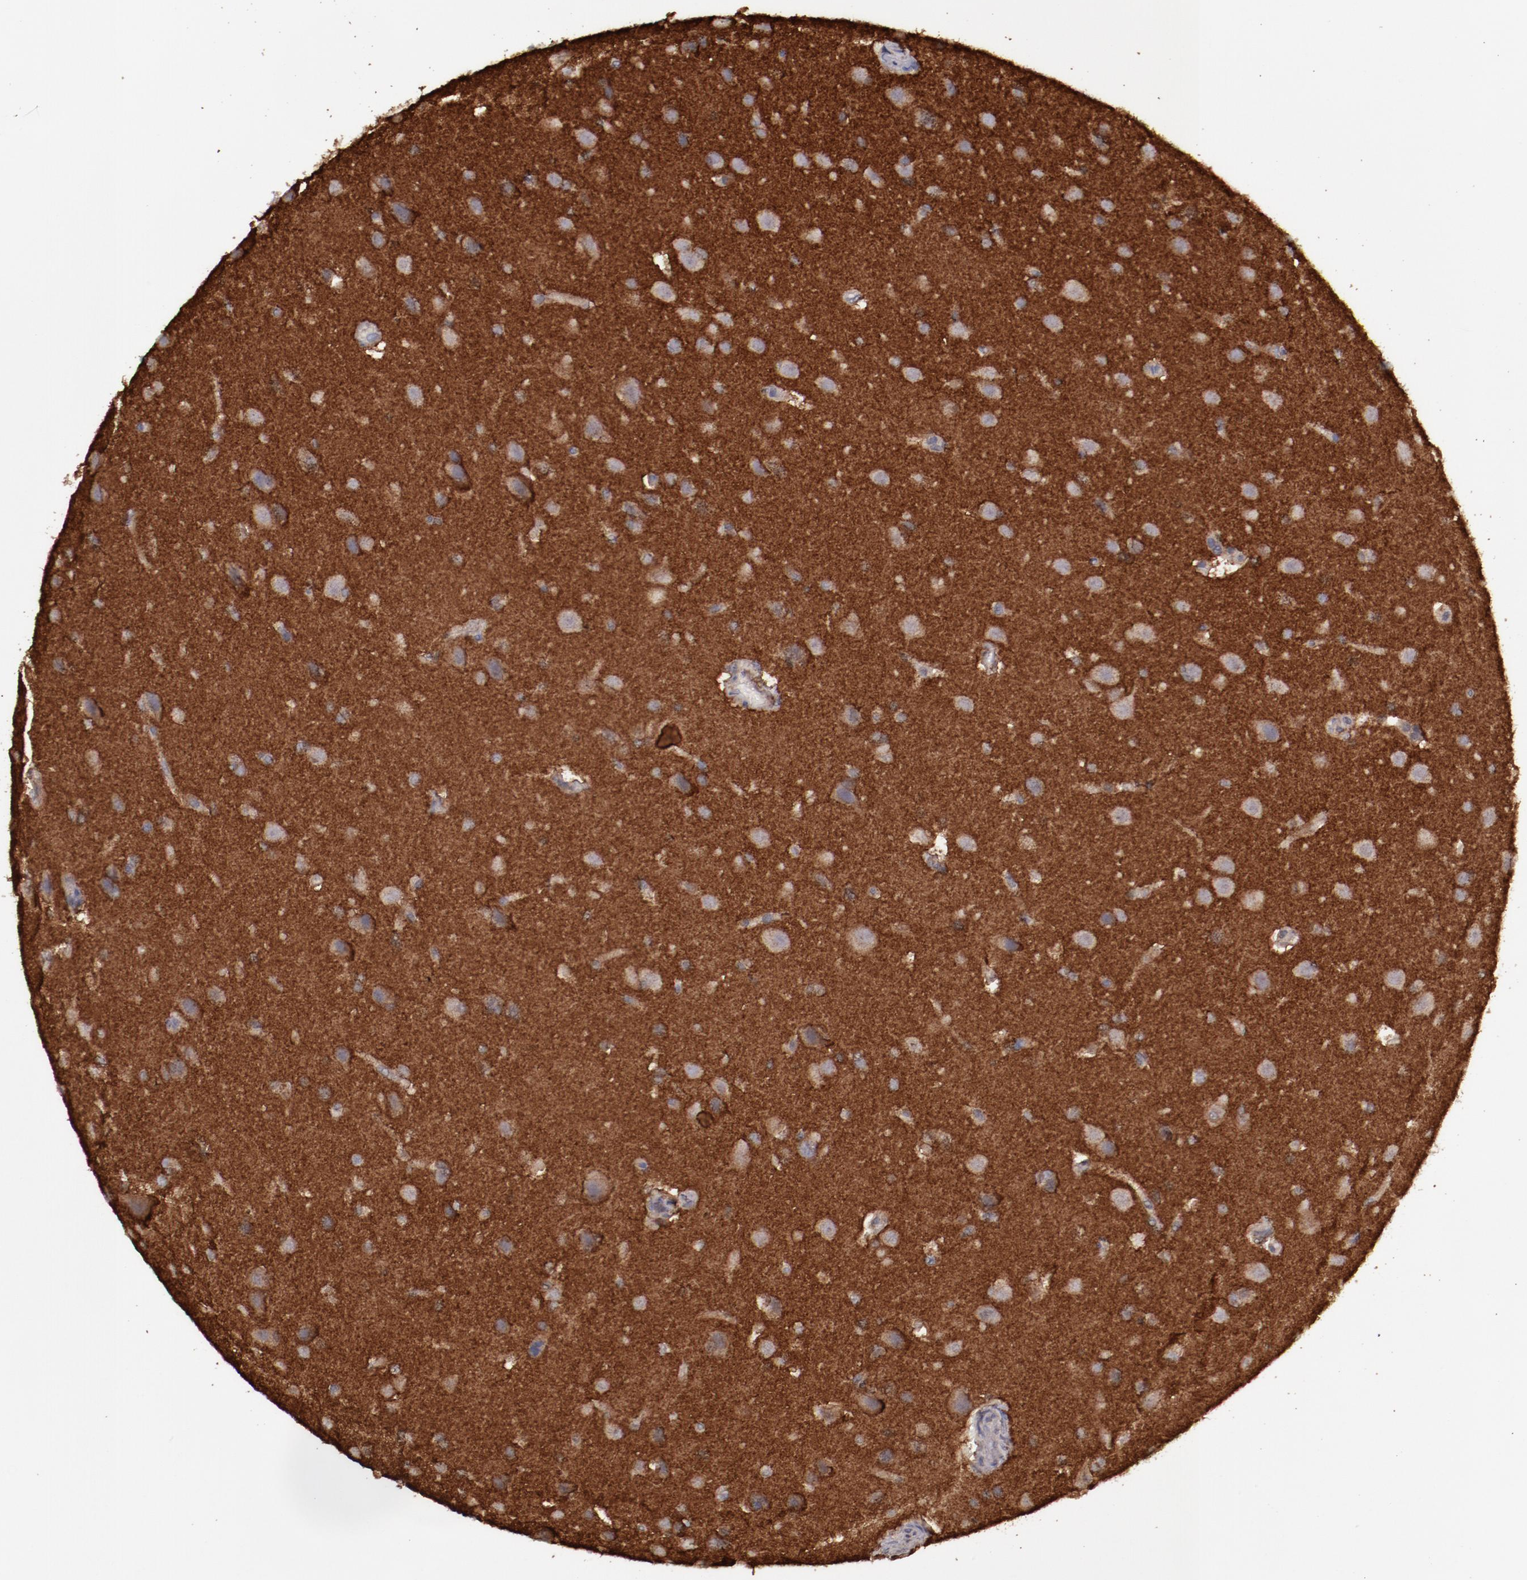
{"staining": {"intensity": "strong", "quantity": ">75%", "location": "cytoplasmic/membranous"}, "tissue": "glioma", "cell_type": "Tumor cells", "image_type": "cancer", "snomed": [{"axis": "morphology", "description": "Glioma, malignant, Low grade"}, {"axis": "topography", "description": "Cerebral cortex"}], "caption": "Immunohistochemical staining of glioma exhibits strong cytoplasmic/membranous protein positivity in approximately >75% of tumor cells.", "gene": "FAT1", "patient": {"sex": "female", "age": 47}}